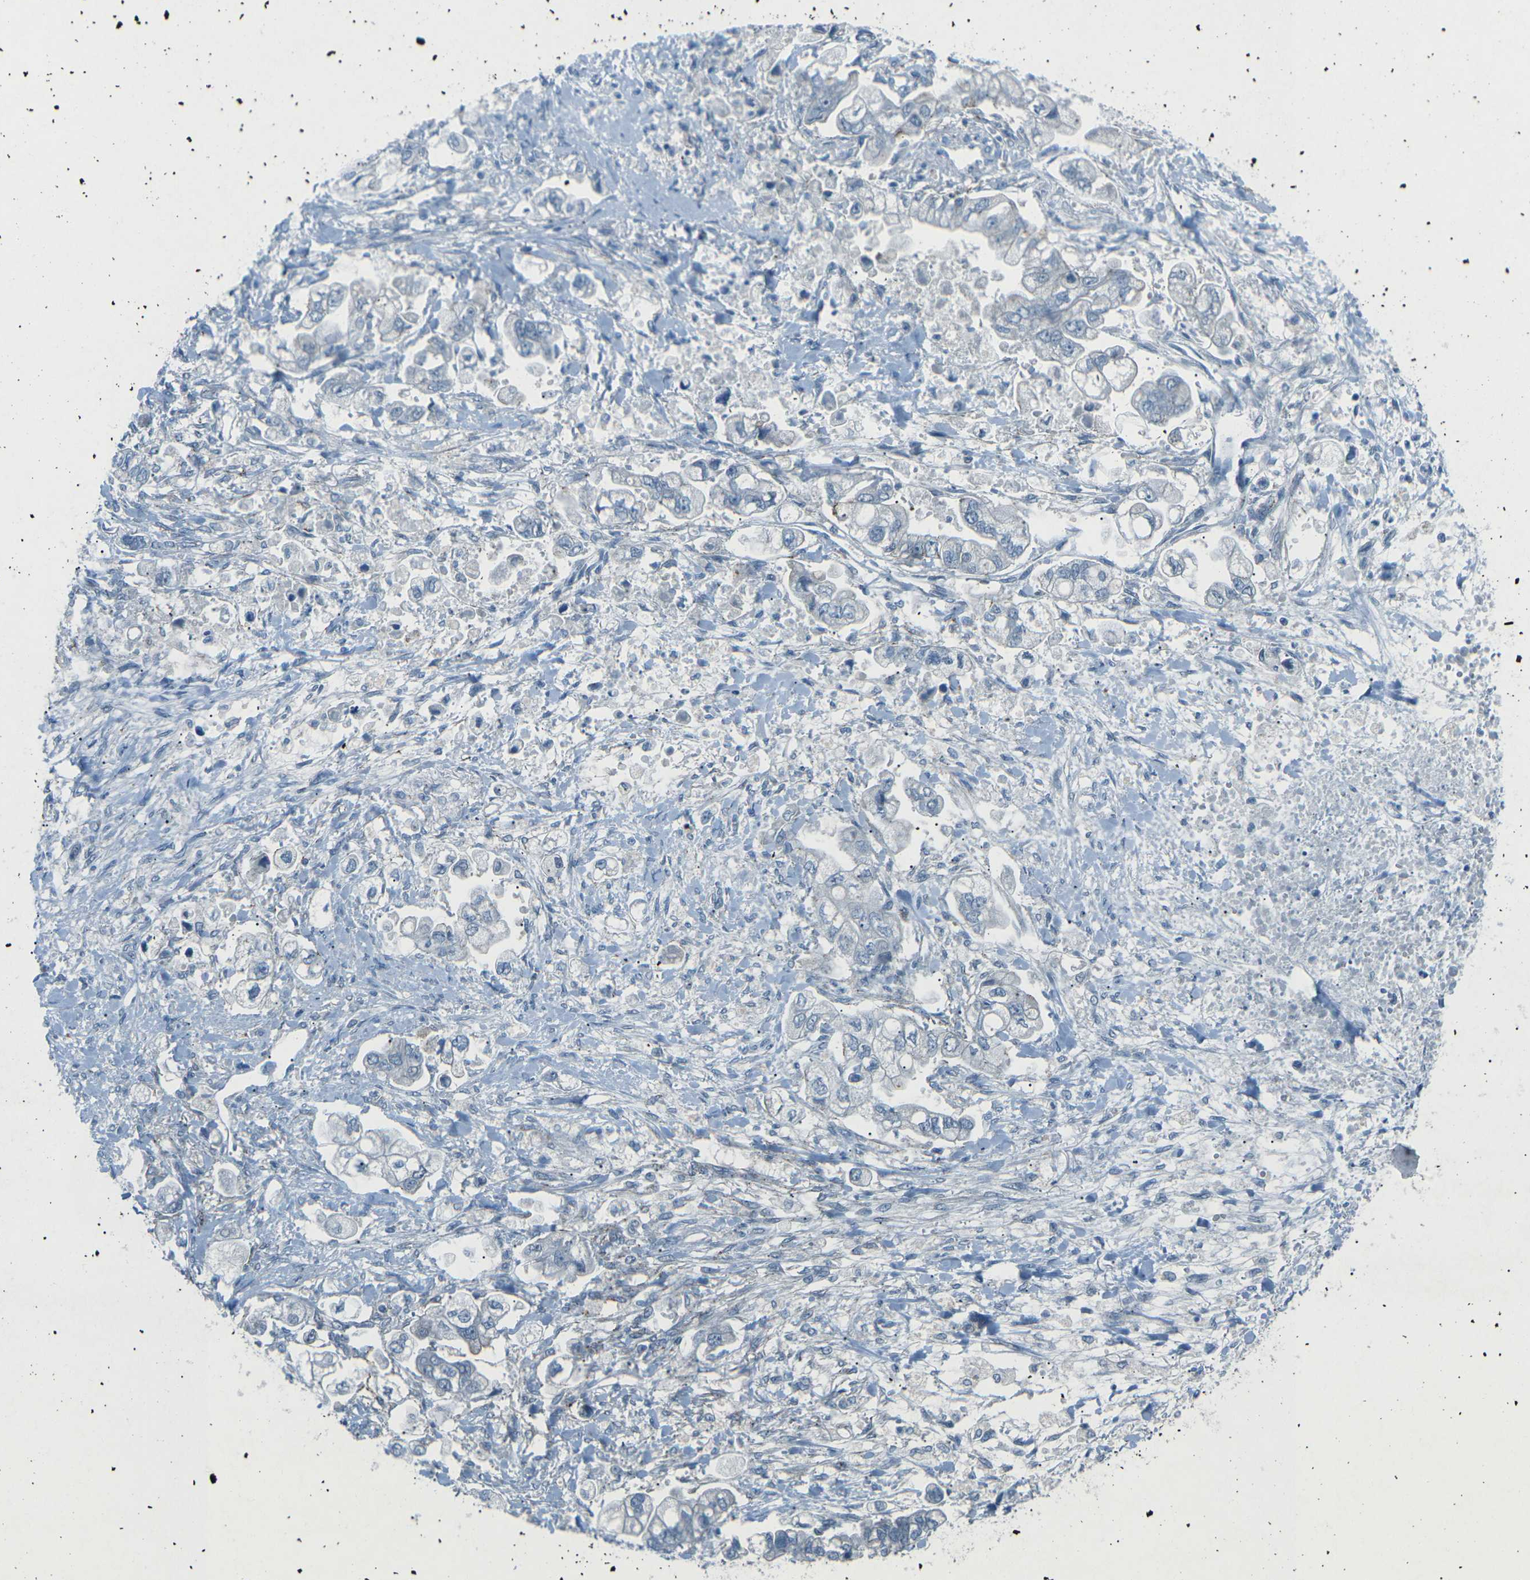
{"staining": {"intensity": "negative", "quantity": "none", "location": "none"}, "tissue": "stomach cancer", "cell_type": "Tumor cells", "image_type": "cancer", "snomed": [{"axis": "morphology", "description": "Normal tissue, NOS"}, {"axis": "morphology", "description": "Adenocarcinoma, NOS"}, {"axis": "topography", "description": "Stomach"}], "caption": "Immunohistochemistry (IHC) image of stomach cancer (adenocarcinoma) stained for a protein (brown), which exhibits no staining in tumor cells.", "gene": "PRKCA", "patient": {"sex": "male", "age": 62}}